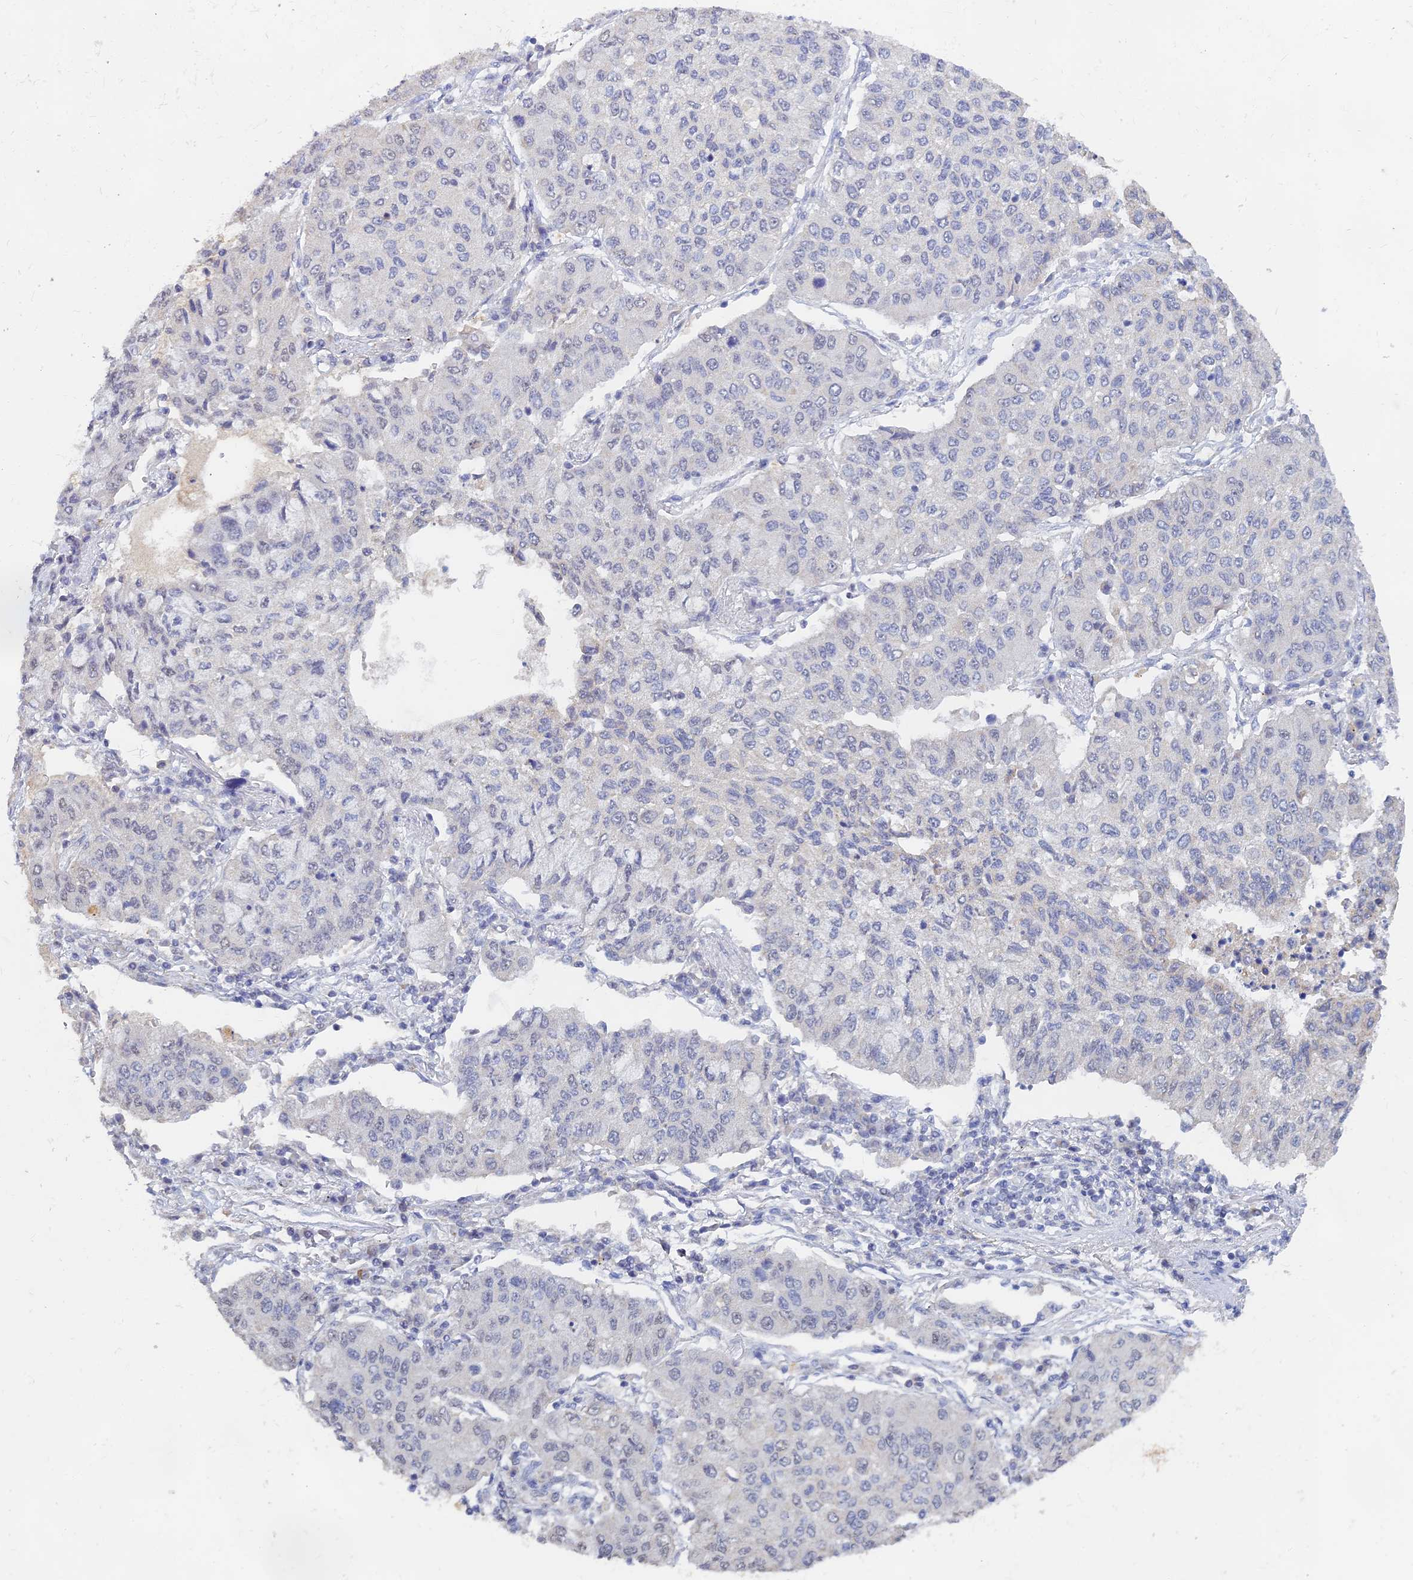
{"staining": {"intensity": "negative", "quantity": "none", "location": "none"}, "tissue": "lung cancer", "cell_type": "Tumor cells", "image_type": "cancer", "snomed": [{"axis": "morphology", "description": "Squamous cell carcinoma, NOS"}, {"axis": "topography", "description": "Lung"}], "caption": "DAB (3,3'-diaminobenzidine) immunohistochemical staining of lung cancer (squamous cell carcinoma) demonstrates no significant expression in tumor cells.", "gene": "LRIF1", "patient": {"sex": "male", "age": 74}}